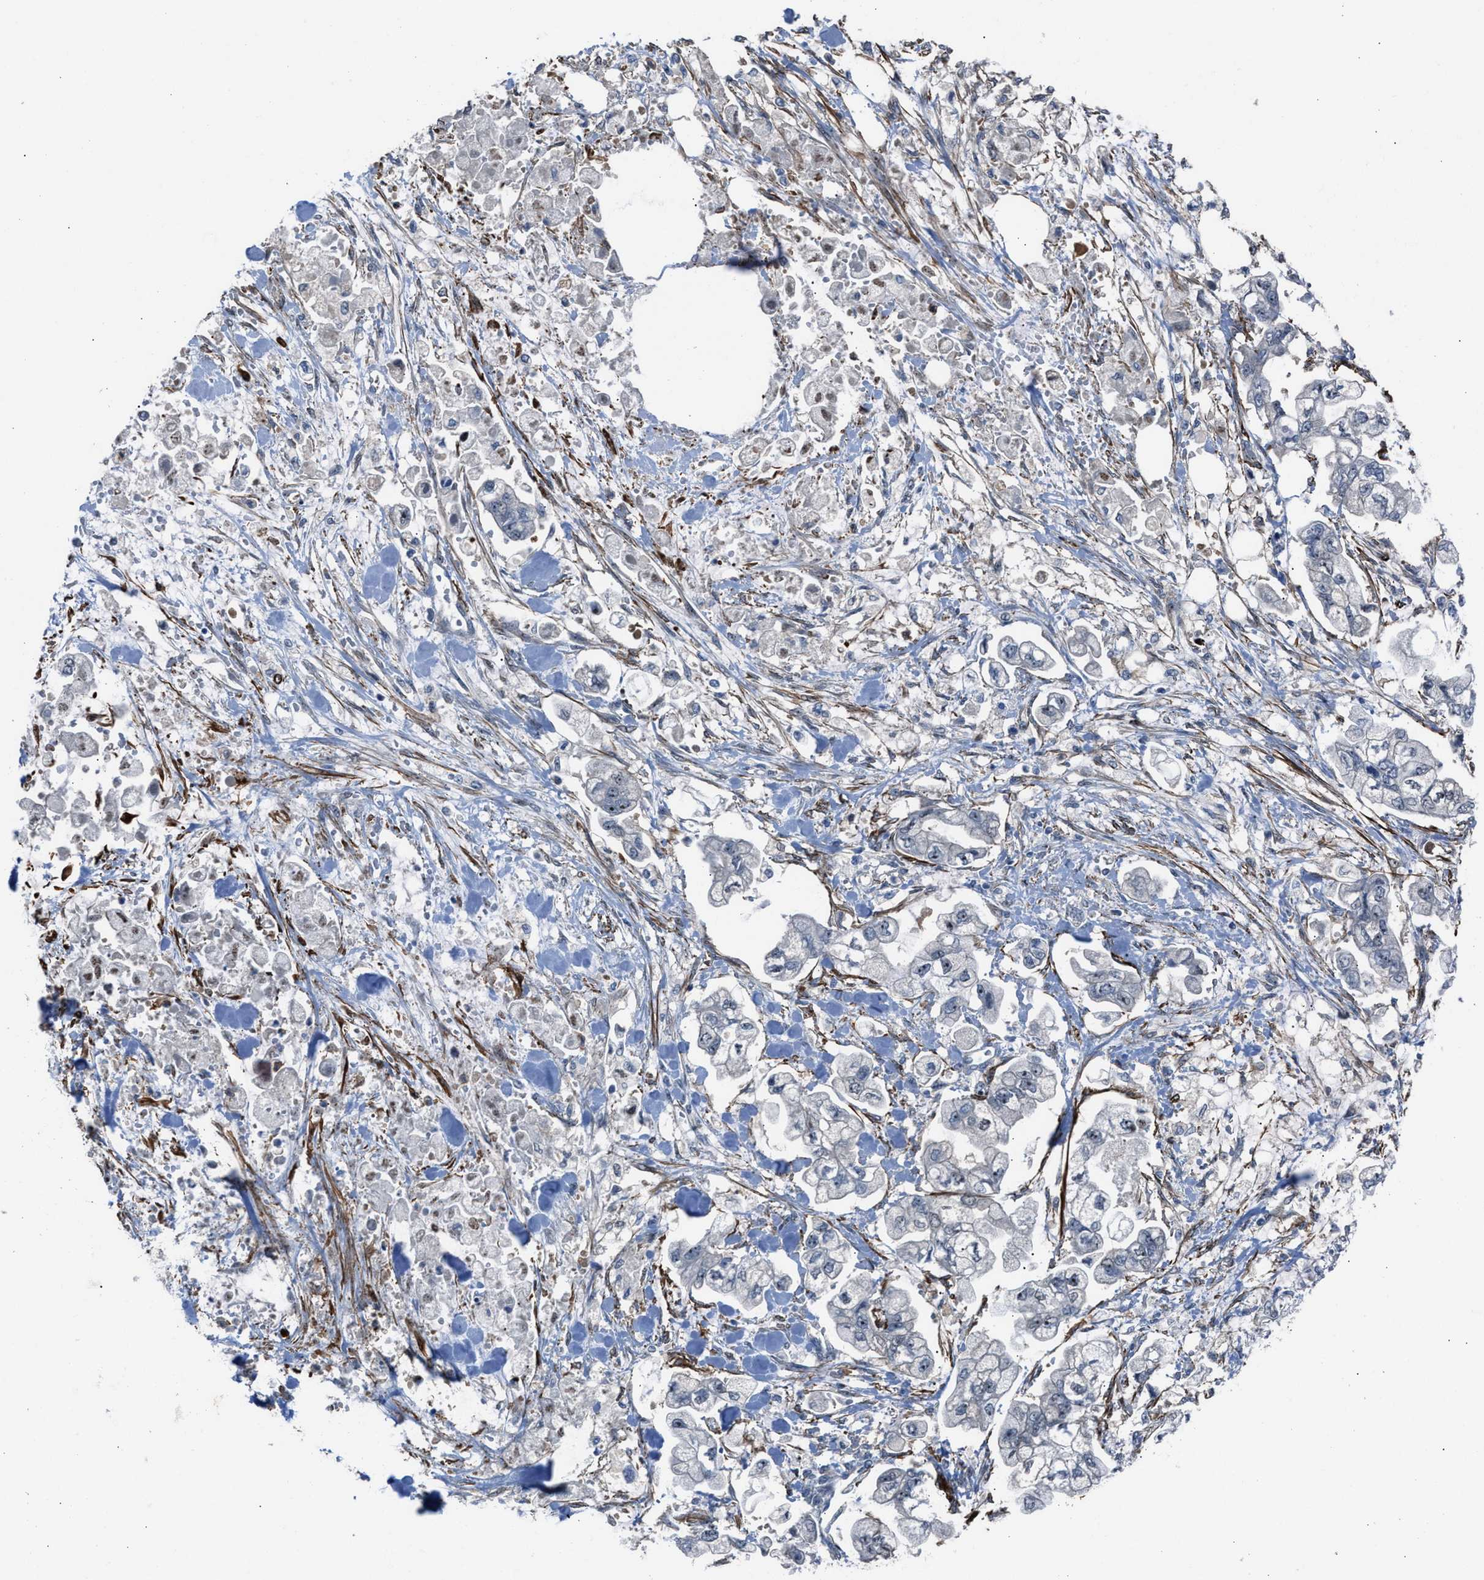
{"staining": {"intensity": "negative", "quantity": "none", "location": "none"}, "tissue": "stomach cancer", "cell_type": "Tumor cells", "image_type": "cancer", "snomed": [{"axis": "morphology", "description": "Normal tissue, NOS"}, {"axis": "morphology", "description": "Adenocarcinoma, NOS"}, {"axis": "topography", "description": "Stomach"}], "caption": "The photomicrograph exhibits no staining of tumor cells in stomach cancer.", "gene": "NQO2", "patient": {"sex": "male", "age": 62}}